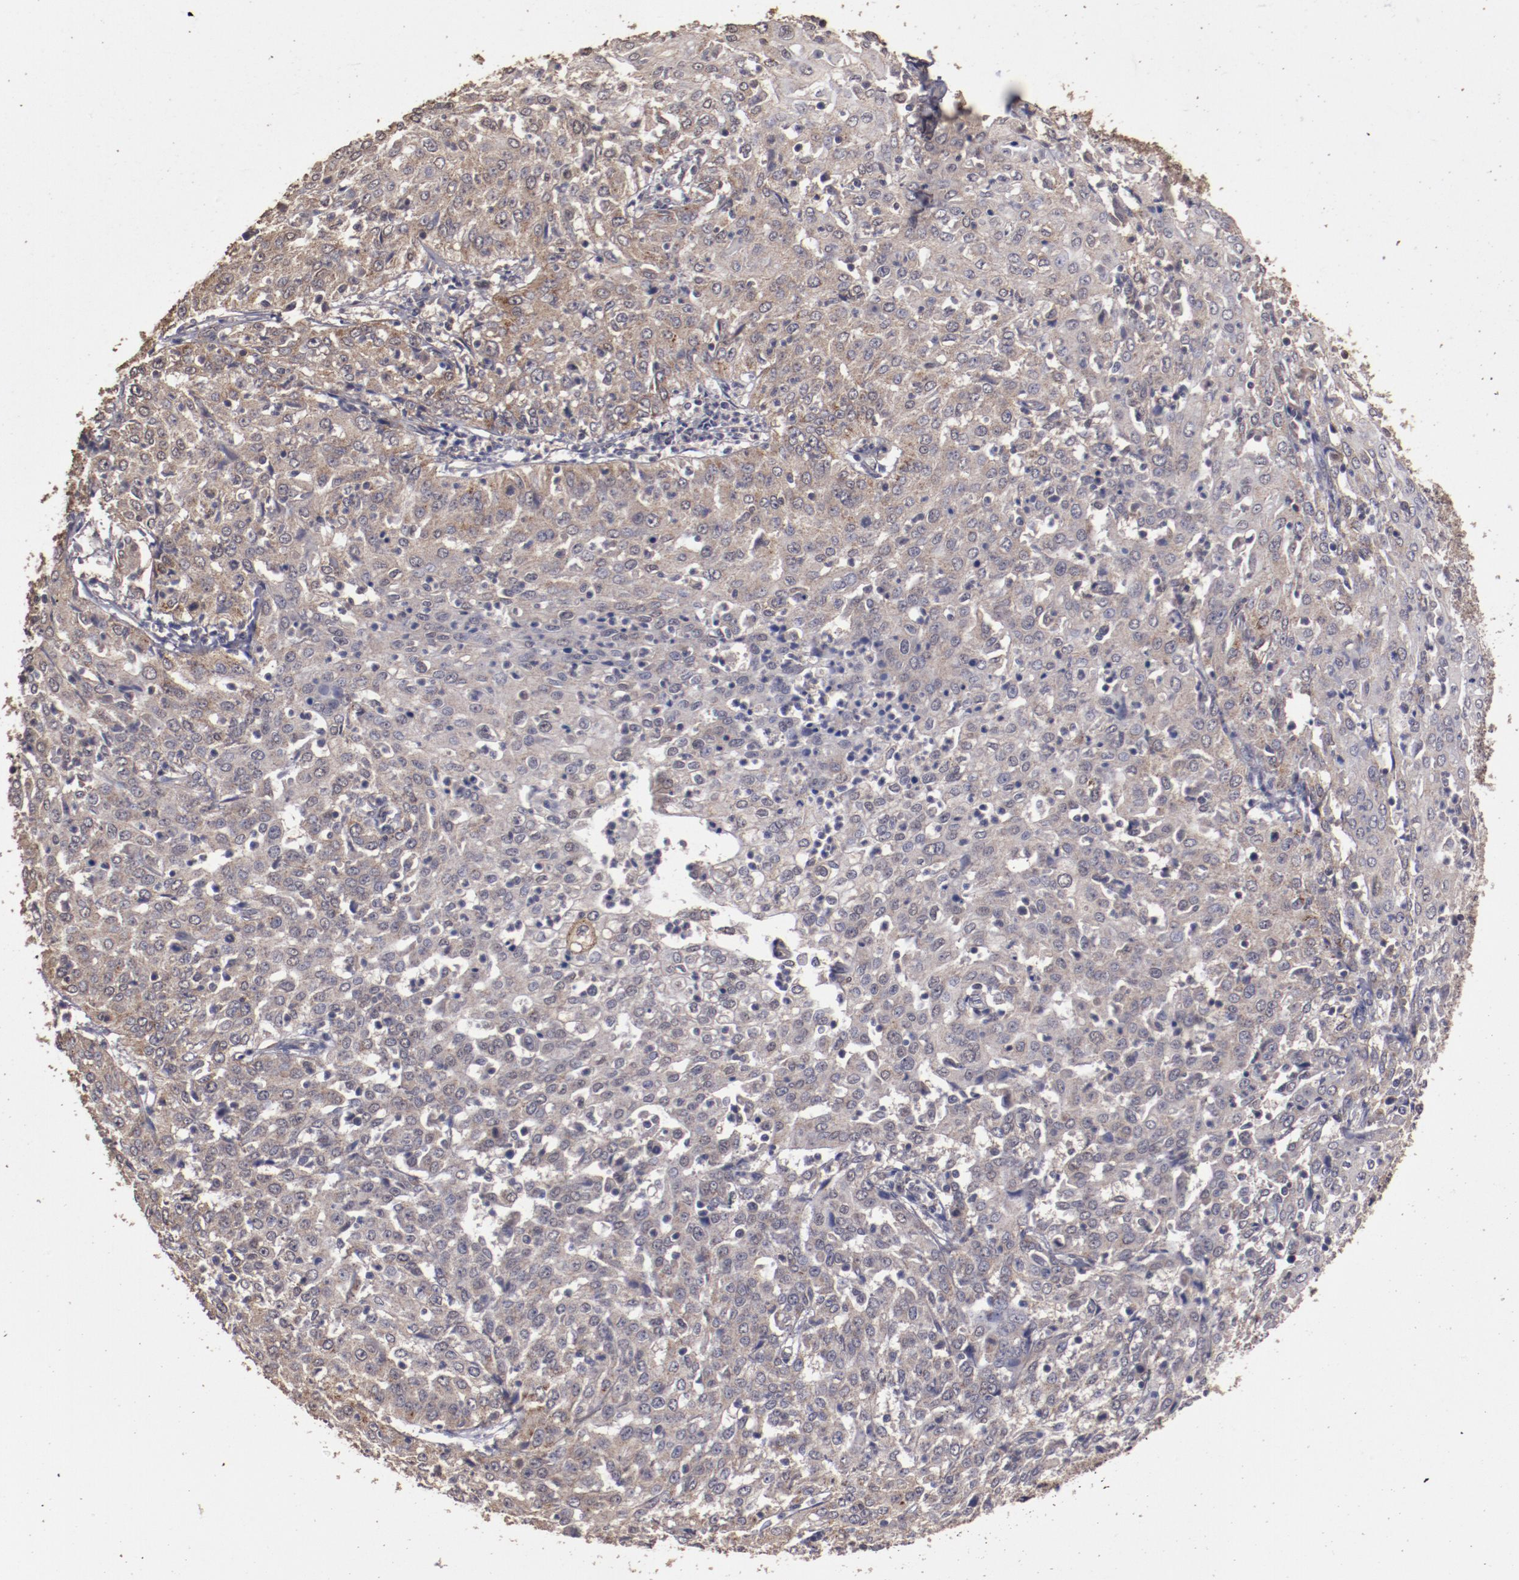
{"staining": {"intensity": "weak", "quantity": ">75%", "location": "cytoplasmic/membranous"}, "tissue": "cervical cancer", "cell_type": "Tumor cells", "image_type": "cancer", "snomed": [{"axis": "morphology", "description": "Squamous cell carcinoma, NOS"}, {"axis": "topography", "description": "Cervix"}], "caption": "The histopathology image exhibits immunohistochemical staining of cervical cancer (squamous cell carcinoma). There is weak cytoplasmic/membranous staining is identified in approximately >75% of tumor cells.", "gene": "FAT1", "patient": {"sex": "female", "age": 39}}